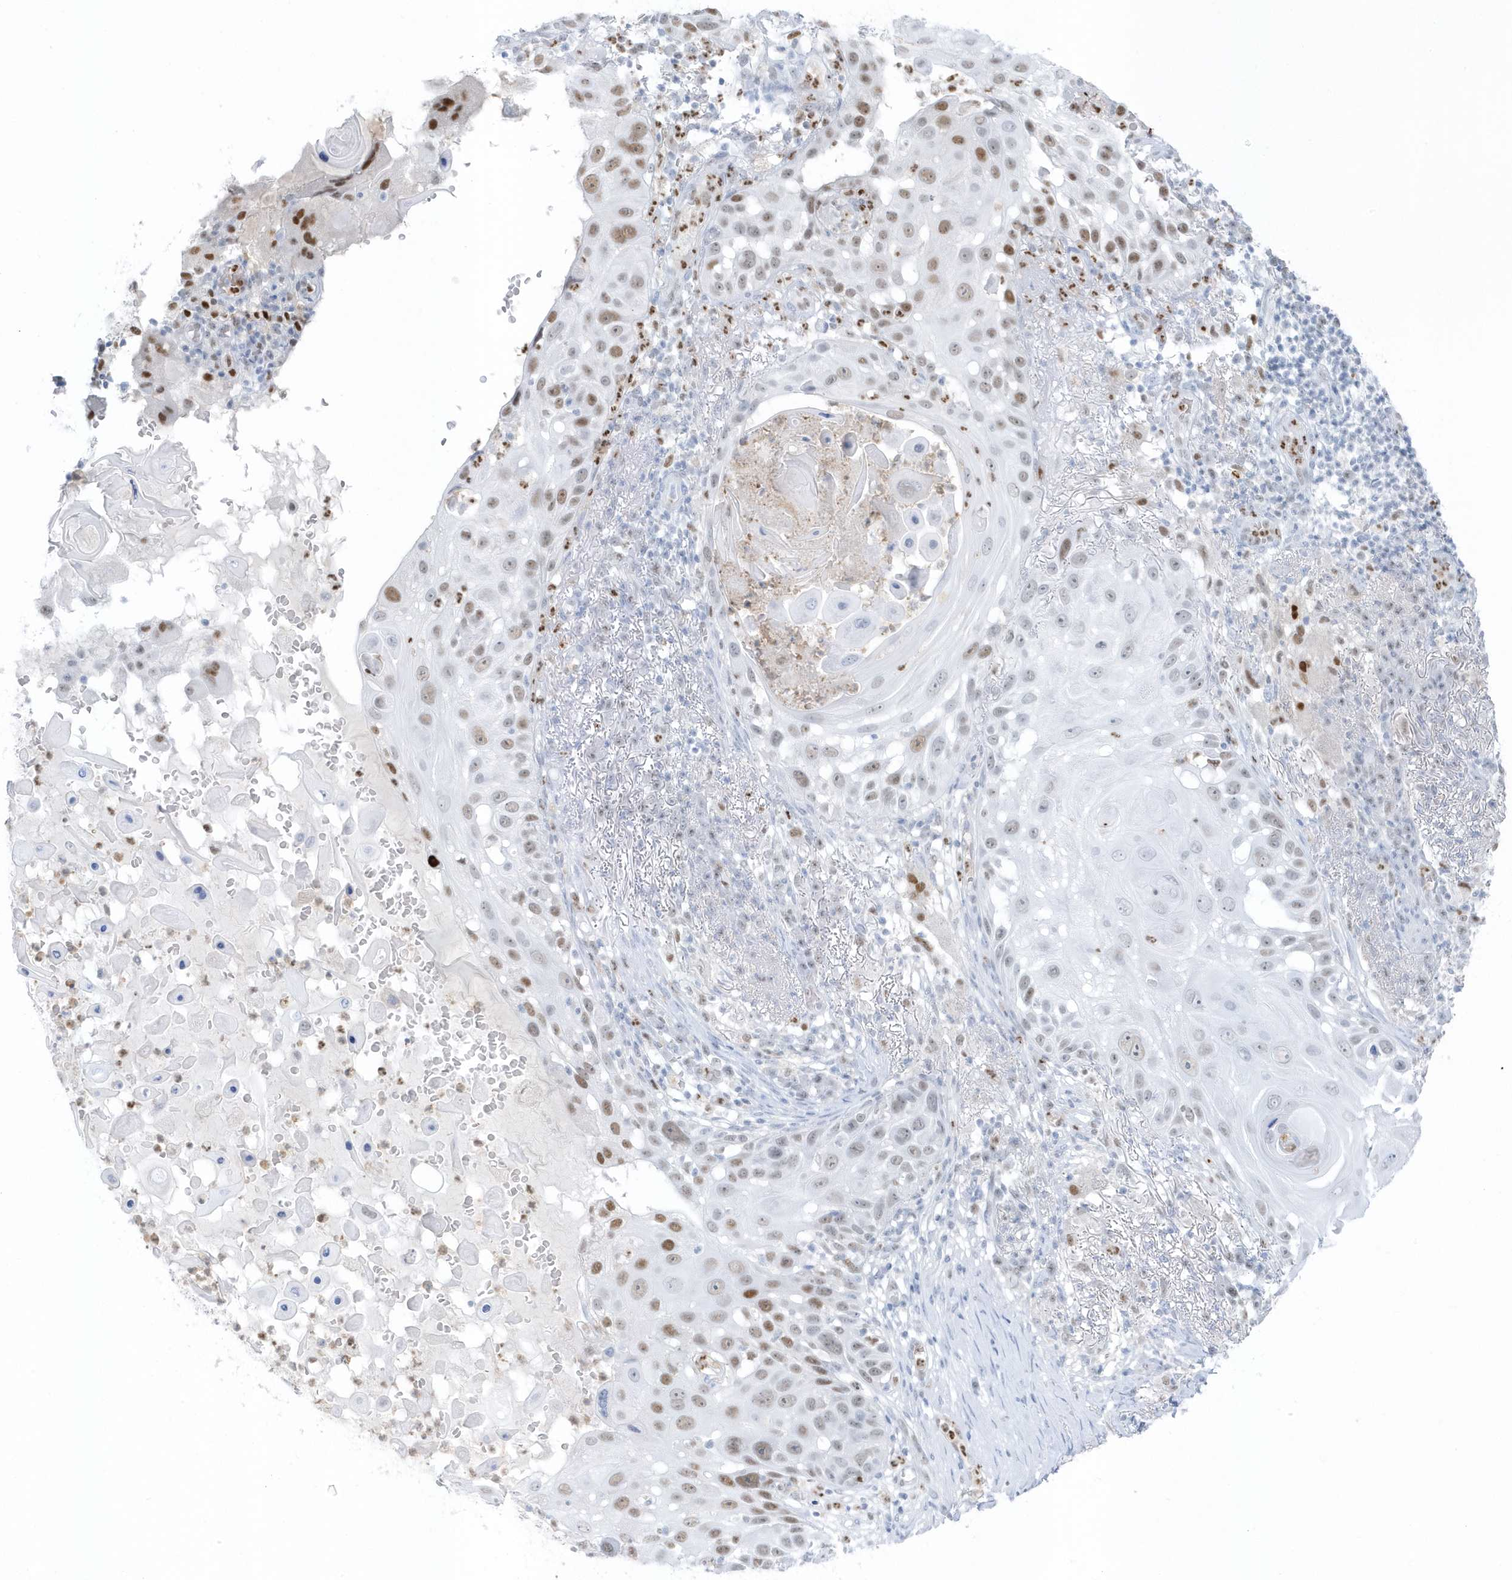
{"staining": {"intensity": "moderate", "quantity": "<25%", "location": "nuclear"}, "tissue": "skin cancer", "cell_type": "Tumor cells", "image_type": "cancer", "snomed": [{"axis": "morphology", "description": "Squamous cell carcinoma, NOS"}, {"axis": "topography", "description": "Skin"}], "caption": "Protein expression analysis of skin cancer (squamous cell carcinoma) demonstrates moderate nuclear positivity in approximately <25% of tumor cells.", "gene": "SMIM34", "patient": {"sex": "female", "age": 44}}